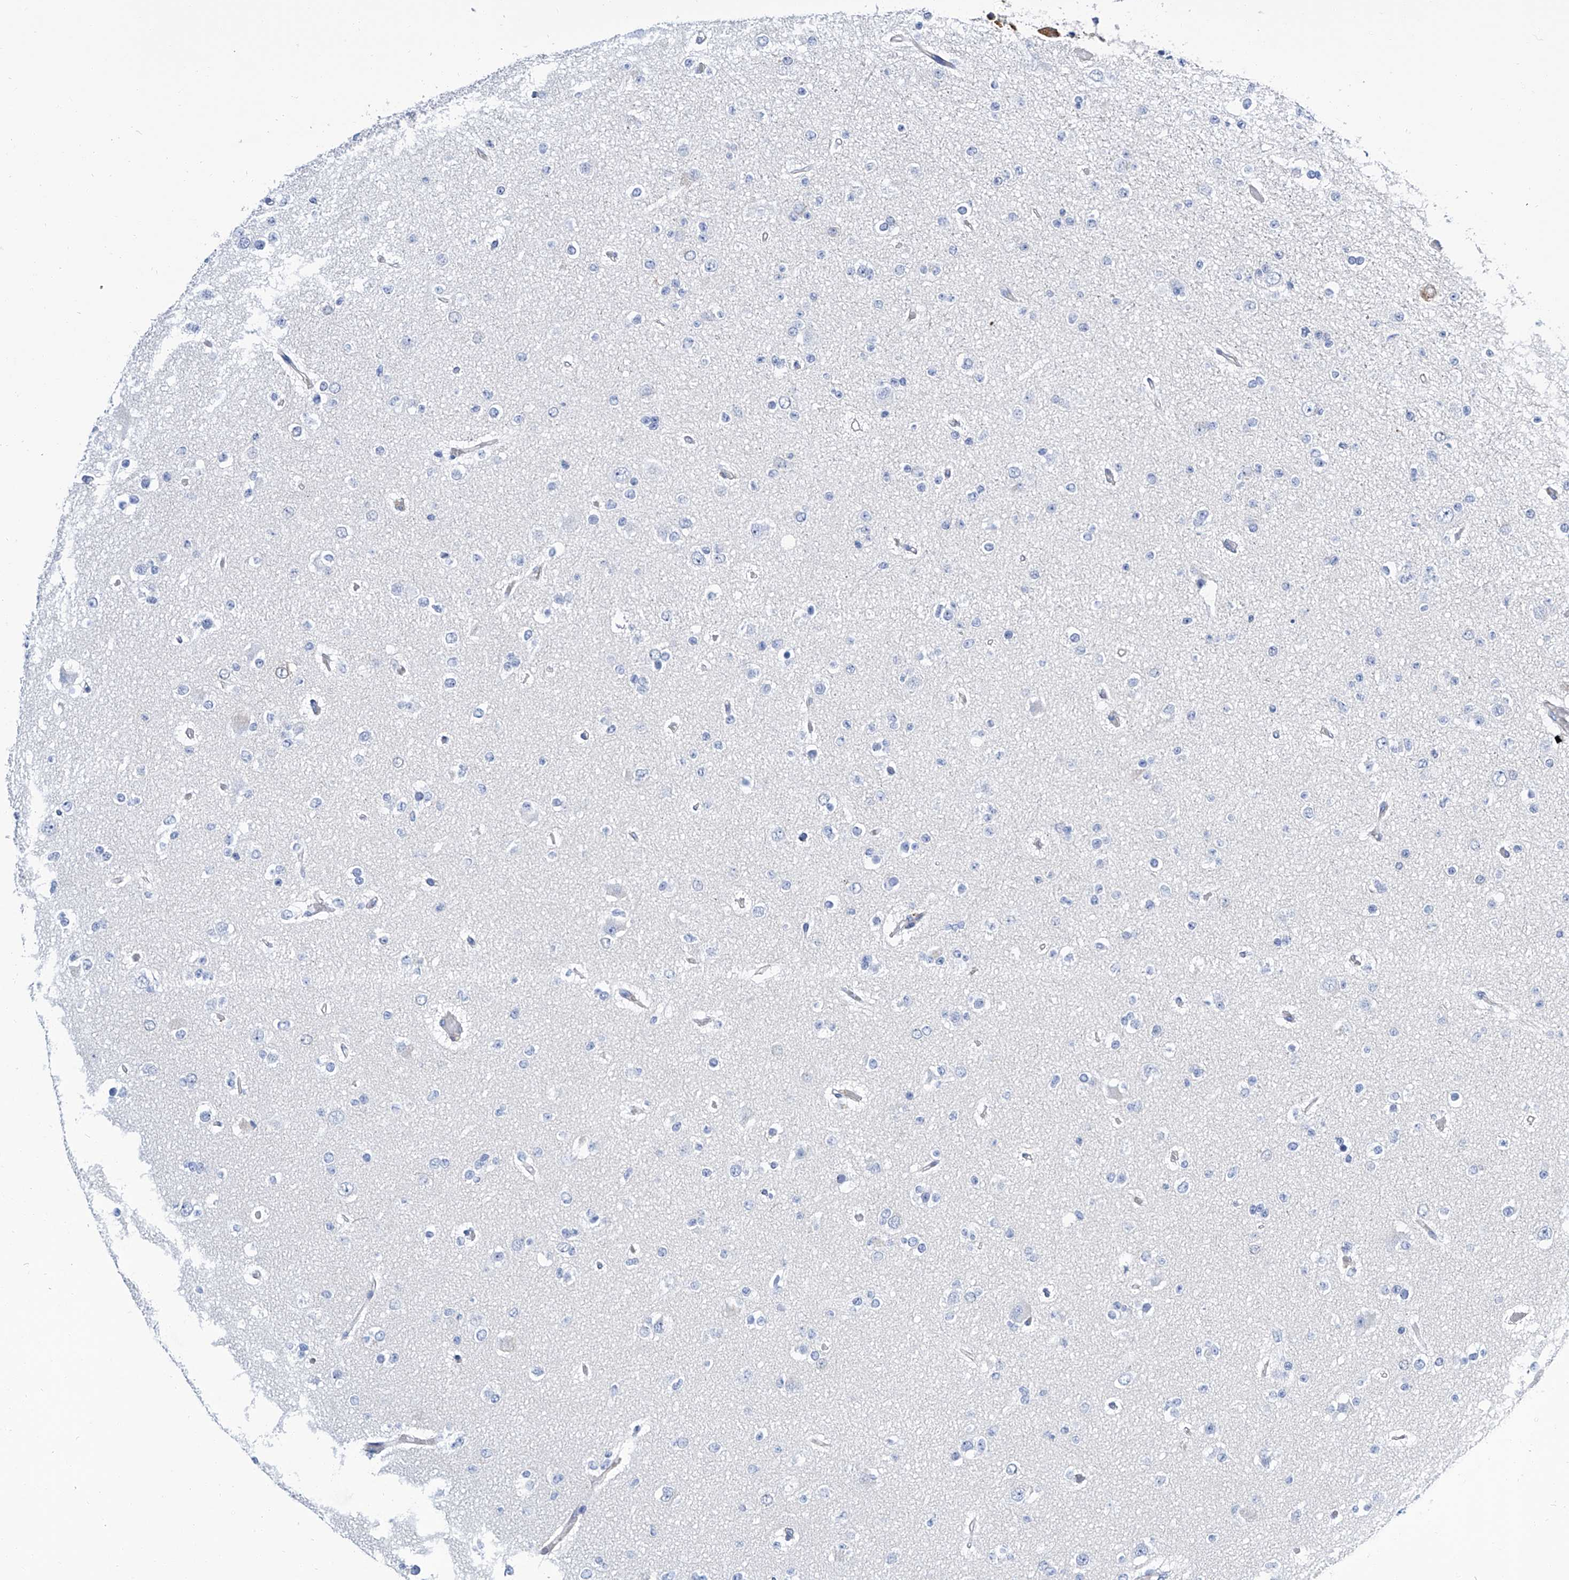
{"staining": {"intensity": "negative", "quantity": "none", "location": "none"}, "tissue": "glioma", "cell_type": "Tumor cells", "image_type": "cancer", "snomed": [{"axis": "morphology", "description": "Glioma, malignant, Low grade"}, {"axis": "topography", "description": "Brain"}], "caption": "Tumor cells are negative for protein expression in human malignant glioma (low-grade).", "gene": "GPT", "patient": {"sex": "female", "age": 22}}